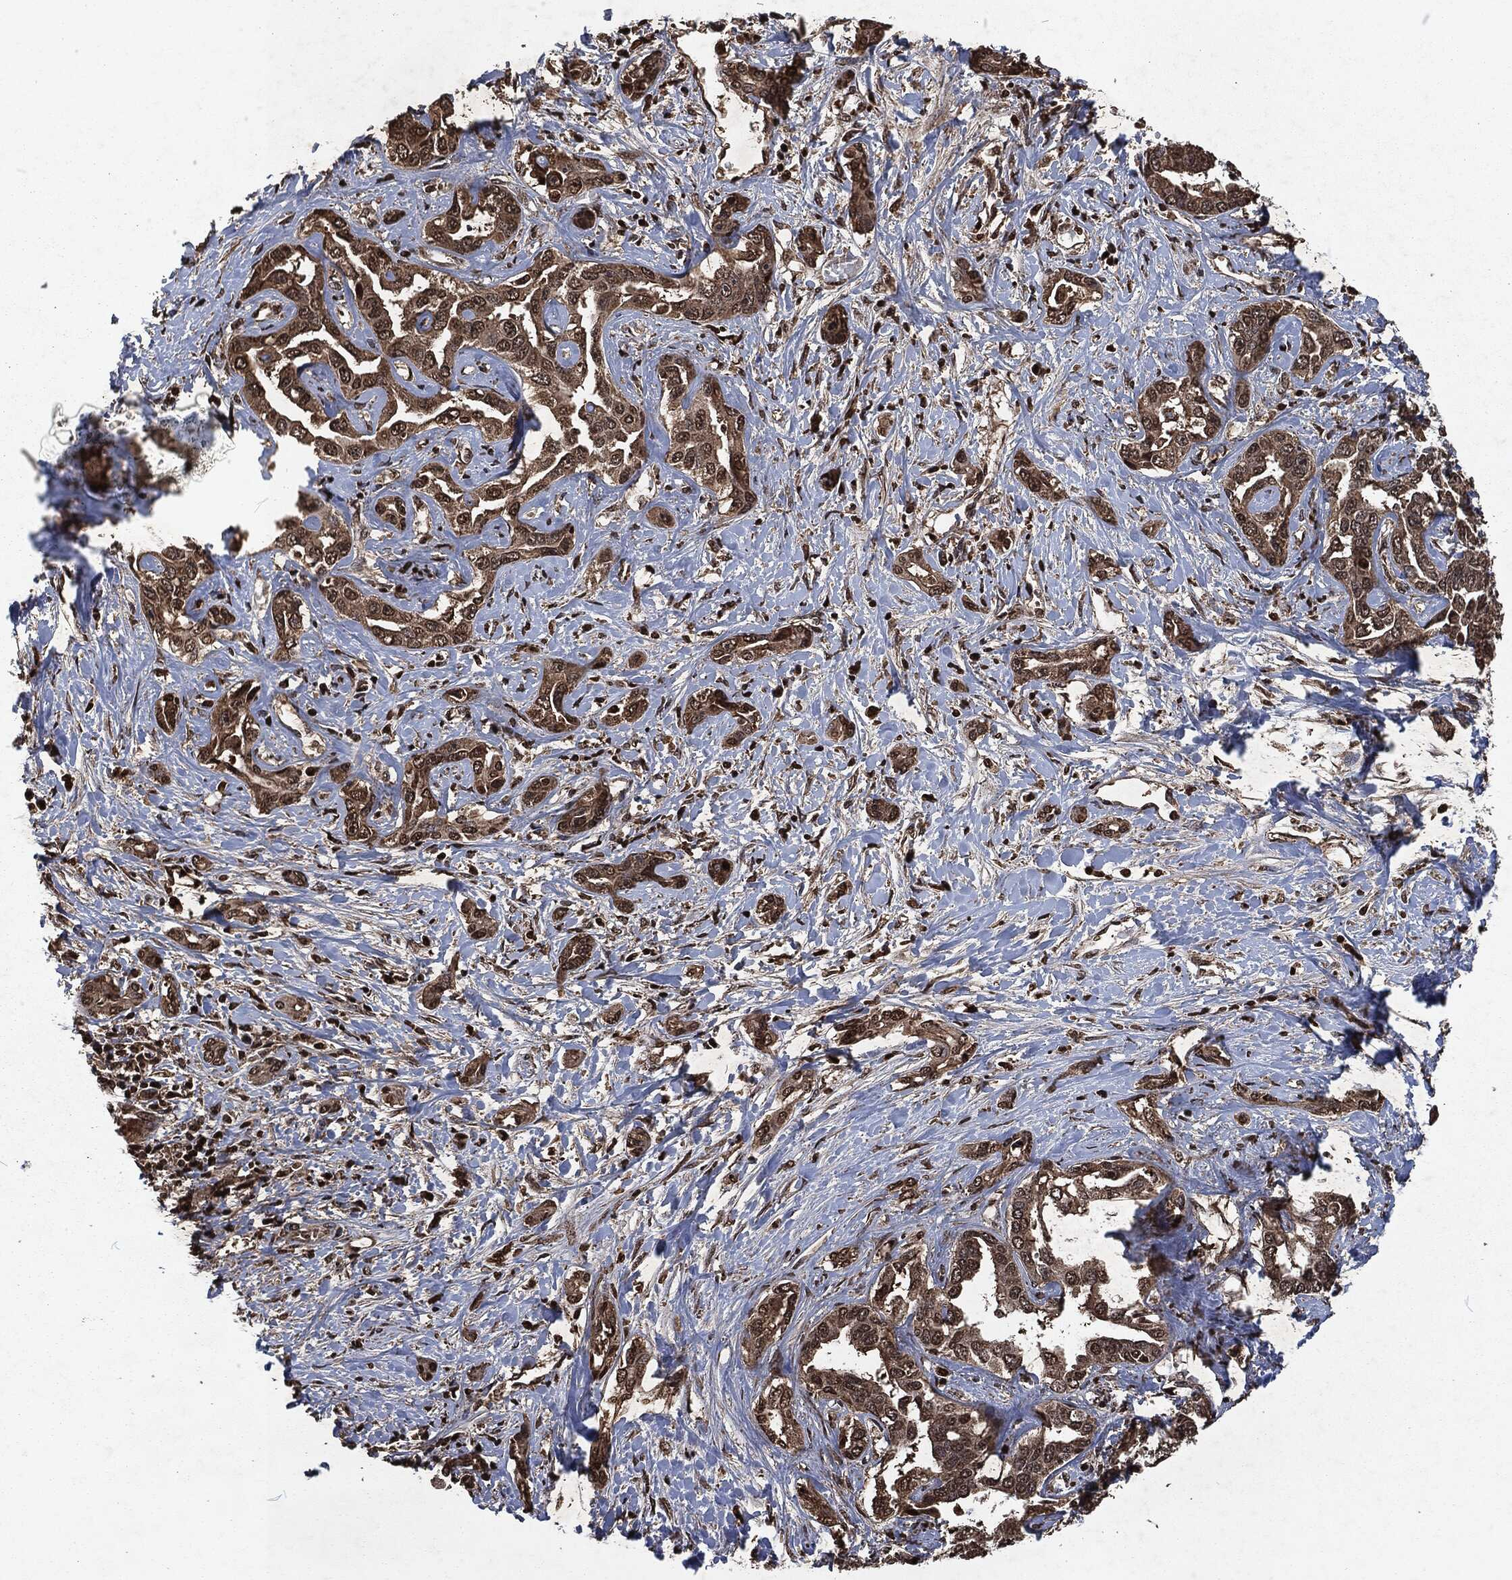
{"staining": {"intensity": "moderate", "quantity": "25%-75%", "location": "cytoplasmic/membranous,nuclear"}, "tissue": "liver cancer", "cell_type": "Tumor cells", "image_type": "cancer", "snomed": [{"axis": "morphology", "description": "Cholangiocarcinoma"}, {"axis": "topography", "description": "Liver"}], "caption": "Liver cancer tissue displays moderate cytoplasmic/membranous and nuclear expression in about 25%-75% of tumor cells, visualized by immunohistochemistry.", "gene": "SNAI1", "patient": {"sex": "male", "age": 59}}